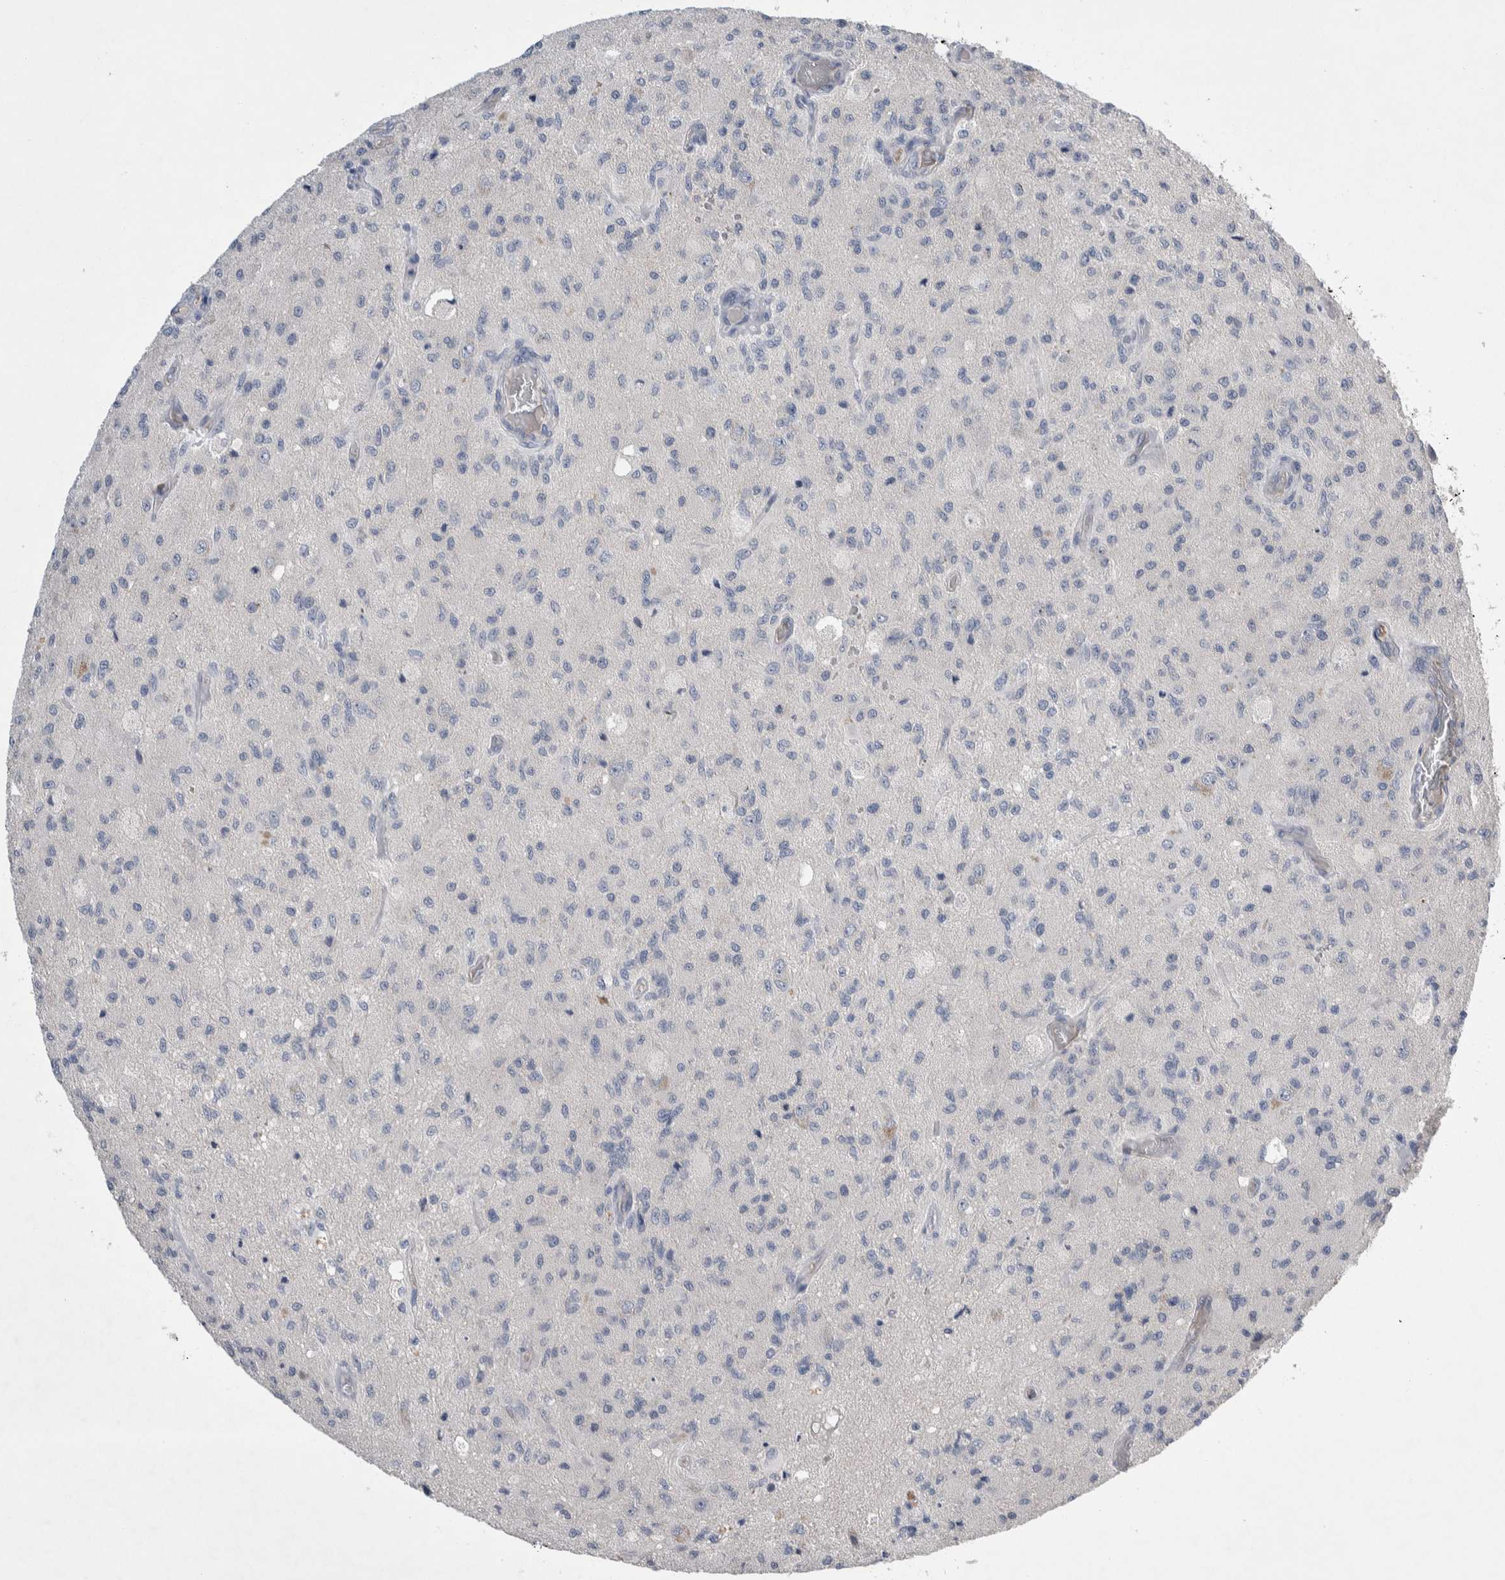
{"staining": {"intensity": "negative", "quantity": "none", "location": "none"}, "tissue": "glioma", "cell_type": "Tumor cells", "image_type": "cancer", "snomed": [{"axis": "morphology", "description": "Normal tissue, NOS"}, {"axis": "morphology", "description": "Glioma, malignant, High grade"}, {"axis": "topography", "description": "Cerebral cortex"}], "caption": "An immunohistochemistry (IHC) histopathology image of malignant glioma (high-grade) is shown. There is no staining in tumor cells of malignant glioma (high-grade).", "gene": "CEP131", "patient": {"sex": "male", "age": 77}}